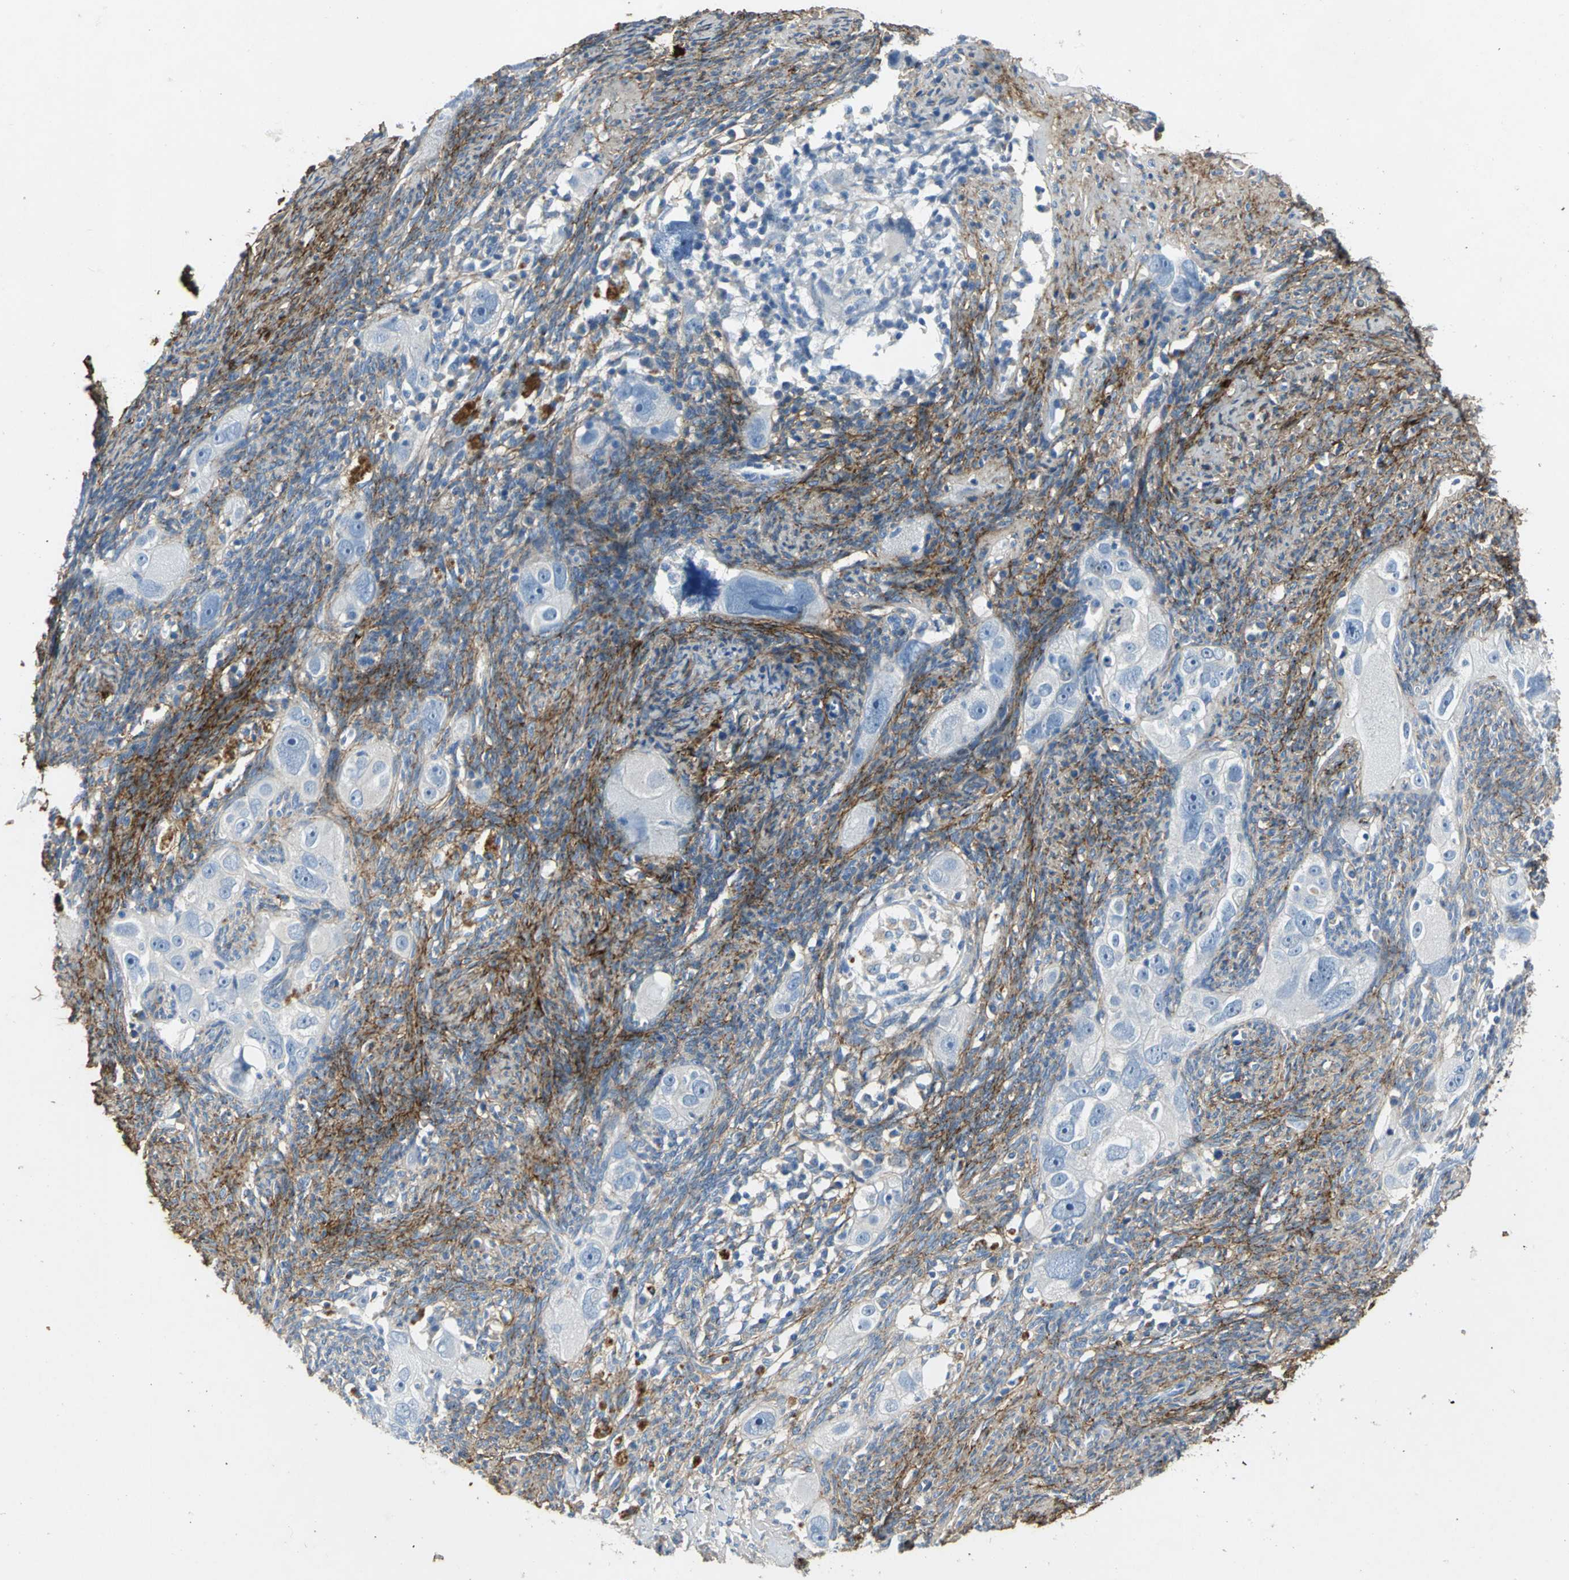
{"staining": {"intensity": "negative", "quantity": "none", "location": "none"}, "tissue": "ovarian cancer", "cell_type": "Tumor cells", "image_type": "cancer", "snomed": [{"axis": "morphology", "description": "Normal tissue, NOS"}, {"axis": "morphology", "description": "Cystadenocarcinoma, serous, NOS"}, {"axis": "topography", "description": "Ovary"}], "caption": "Micrograph shows no protein staining in tumor cells of ovarian cancer tissue.", "gene": "EFNB3", "patient": {"sex": "female", "age": 62}}